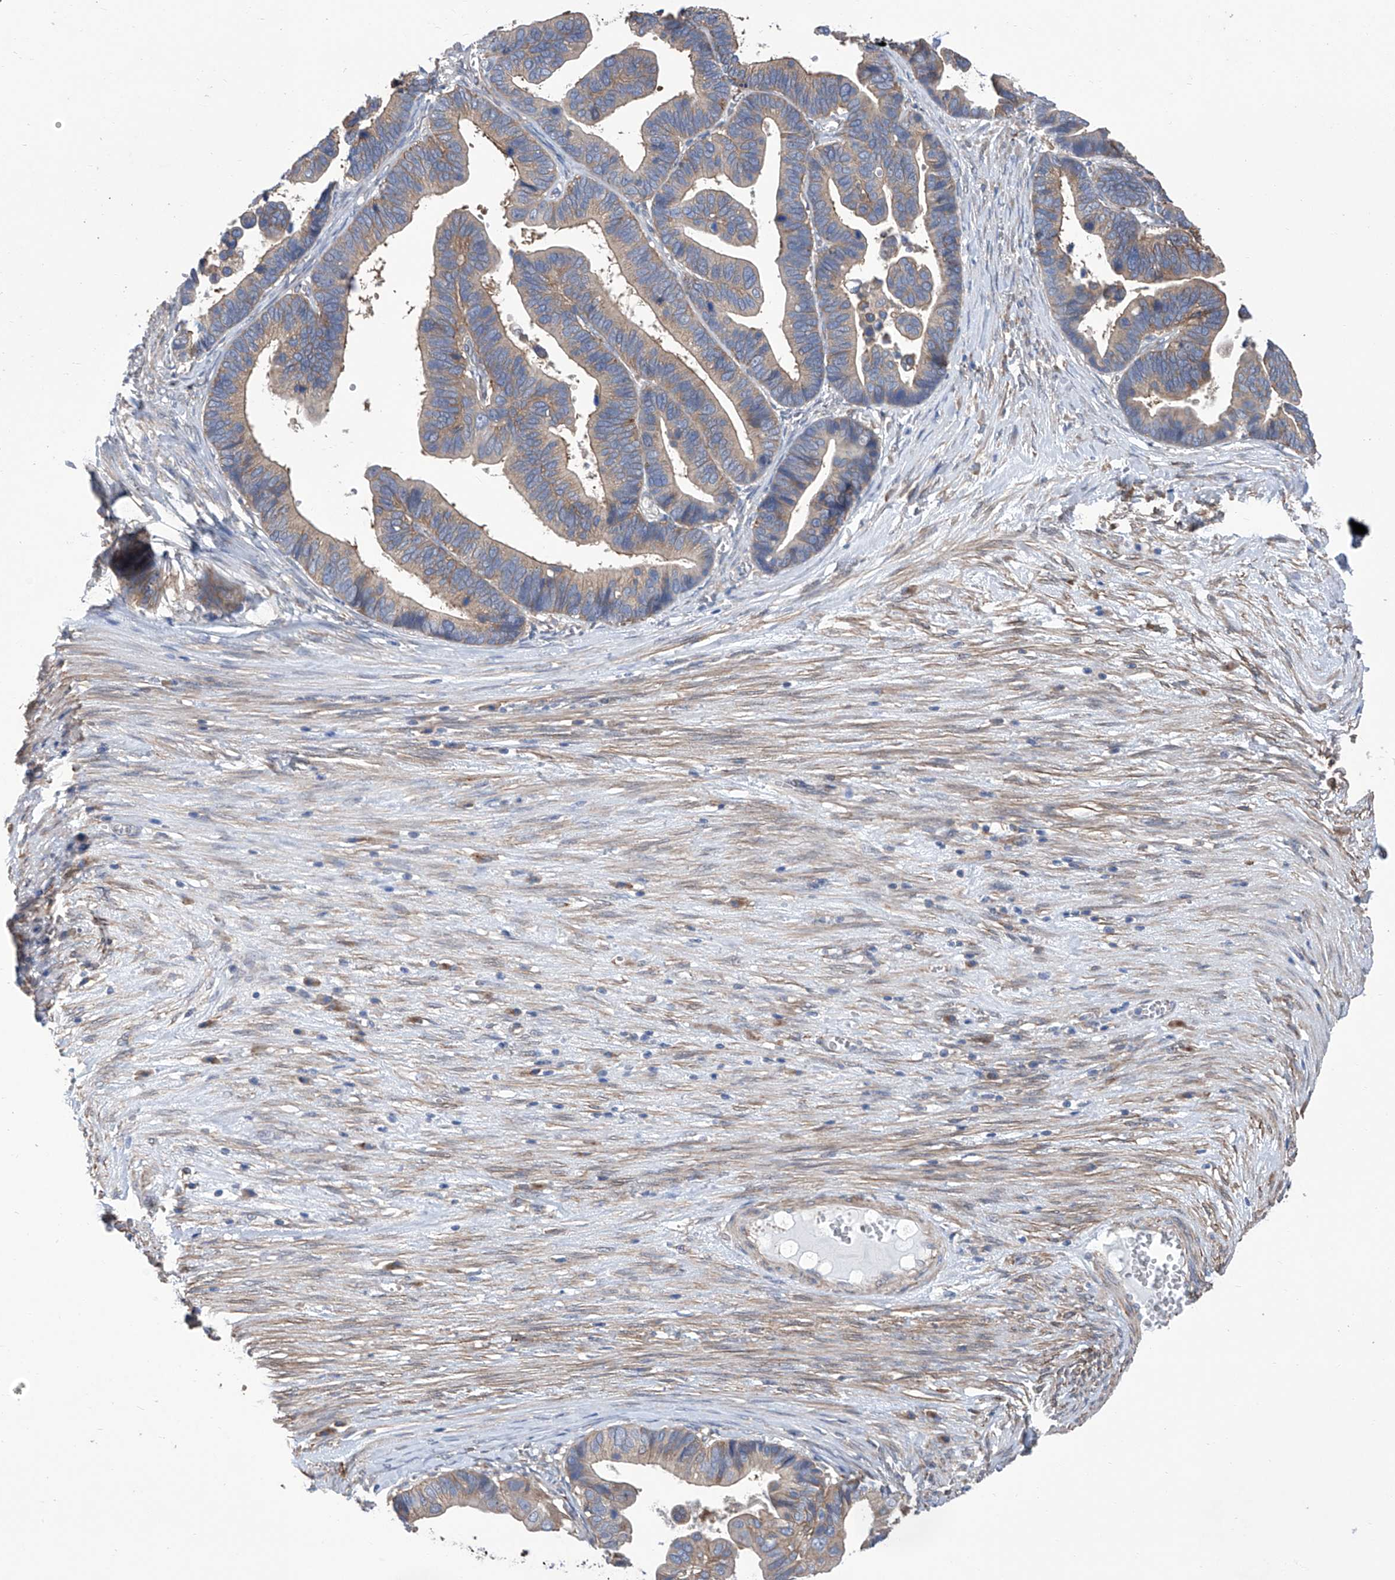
{"staining": {"intensity": "moderate", "quantity": "25%-75%", "location": "cytoplasmic/membranous"}, "tissue": "ovarian cancer", "cell_type": "Tumor cells", "image_type": "cancer", "snomed": [{"axis": "morphology", "description": "Cystadenocarcinoma, serous, NOS"}, {"axis": "topography", "description": "Ovary"}], "caption": "High-magnification brightfield microscopy of ovarian serous cystadenocarcinoma stained with DAB (3,3'-diaminobenzidine) (brown) and counterstained with hematoxylin (blue). tumor cells exhibit moderate cytoplasmic/membranous staining is seen in about25%-75% of cells. Nuclei are stained in blue.", "gene": "SMS", "patient": {"sex": "female", "age": 56}}